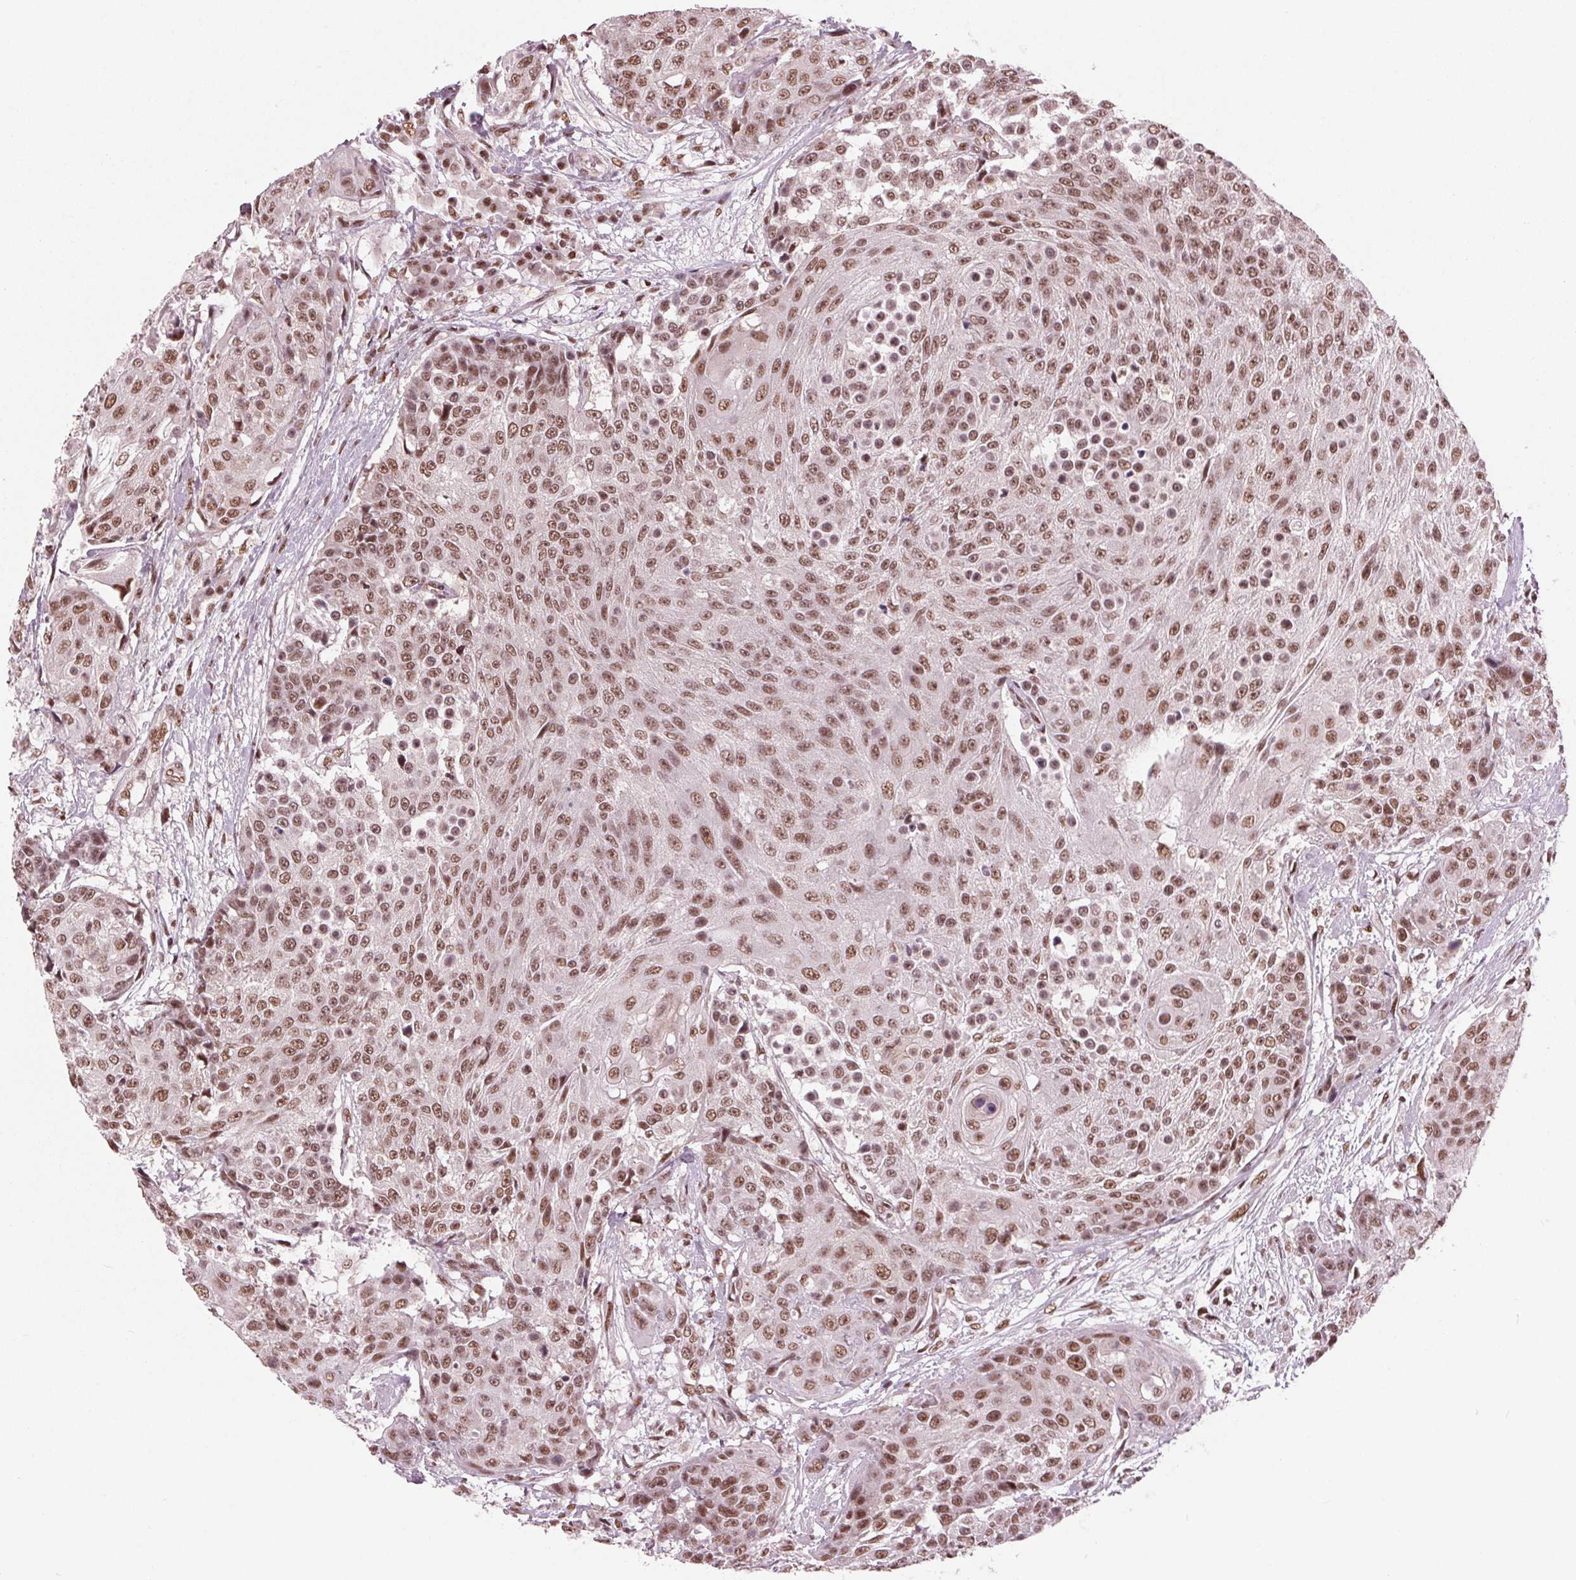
{"staining": {"intensity": "moderate", "quantity": ">75%", "location": "nuclear"}, "tissue": "urothelial cancer", "cell_type": "Tumor cells", "image_type": "cancer", "snomed": [{"axis": "morphology", "description": "Urothelial carcinoma, High grade"}, {"axis": "topography", "description": "Urinary bladder"}], "caption": "Immunohistochemistry (IHC) of human urothelial cancer reveals medium levels of moderate nuclear expression in about >75% of tumor cells.", "gene": "LSM2", "patient": {"sex": "female", "age": 63}}